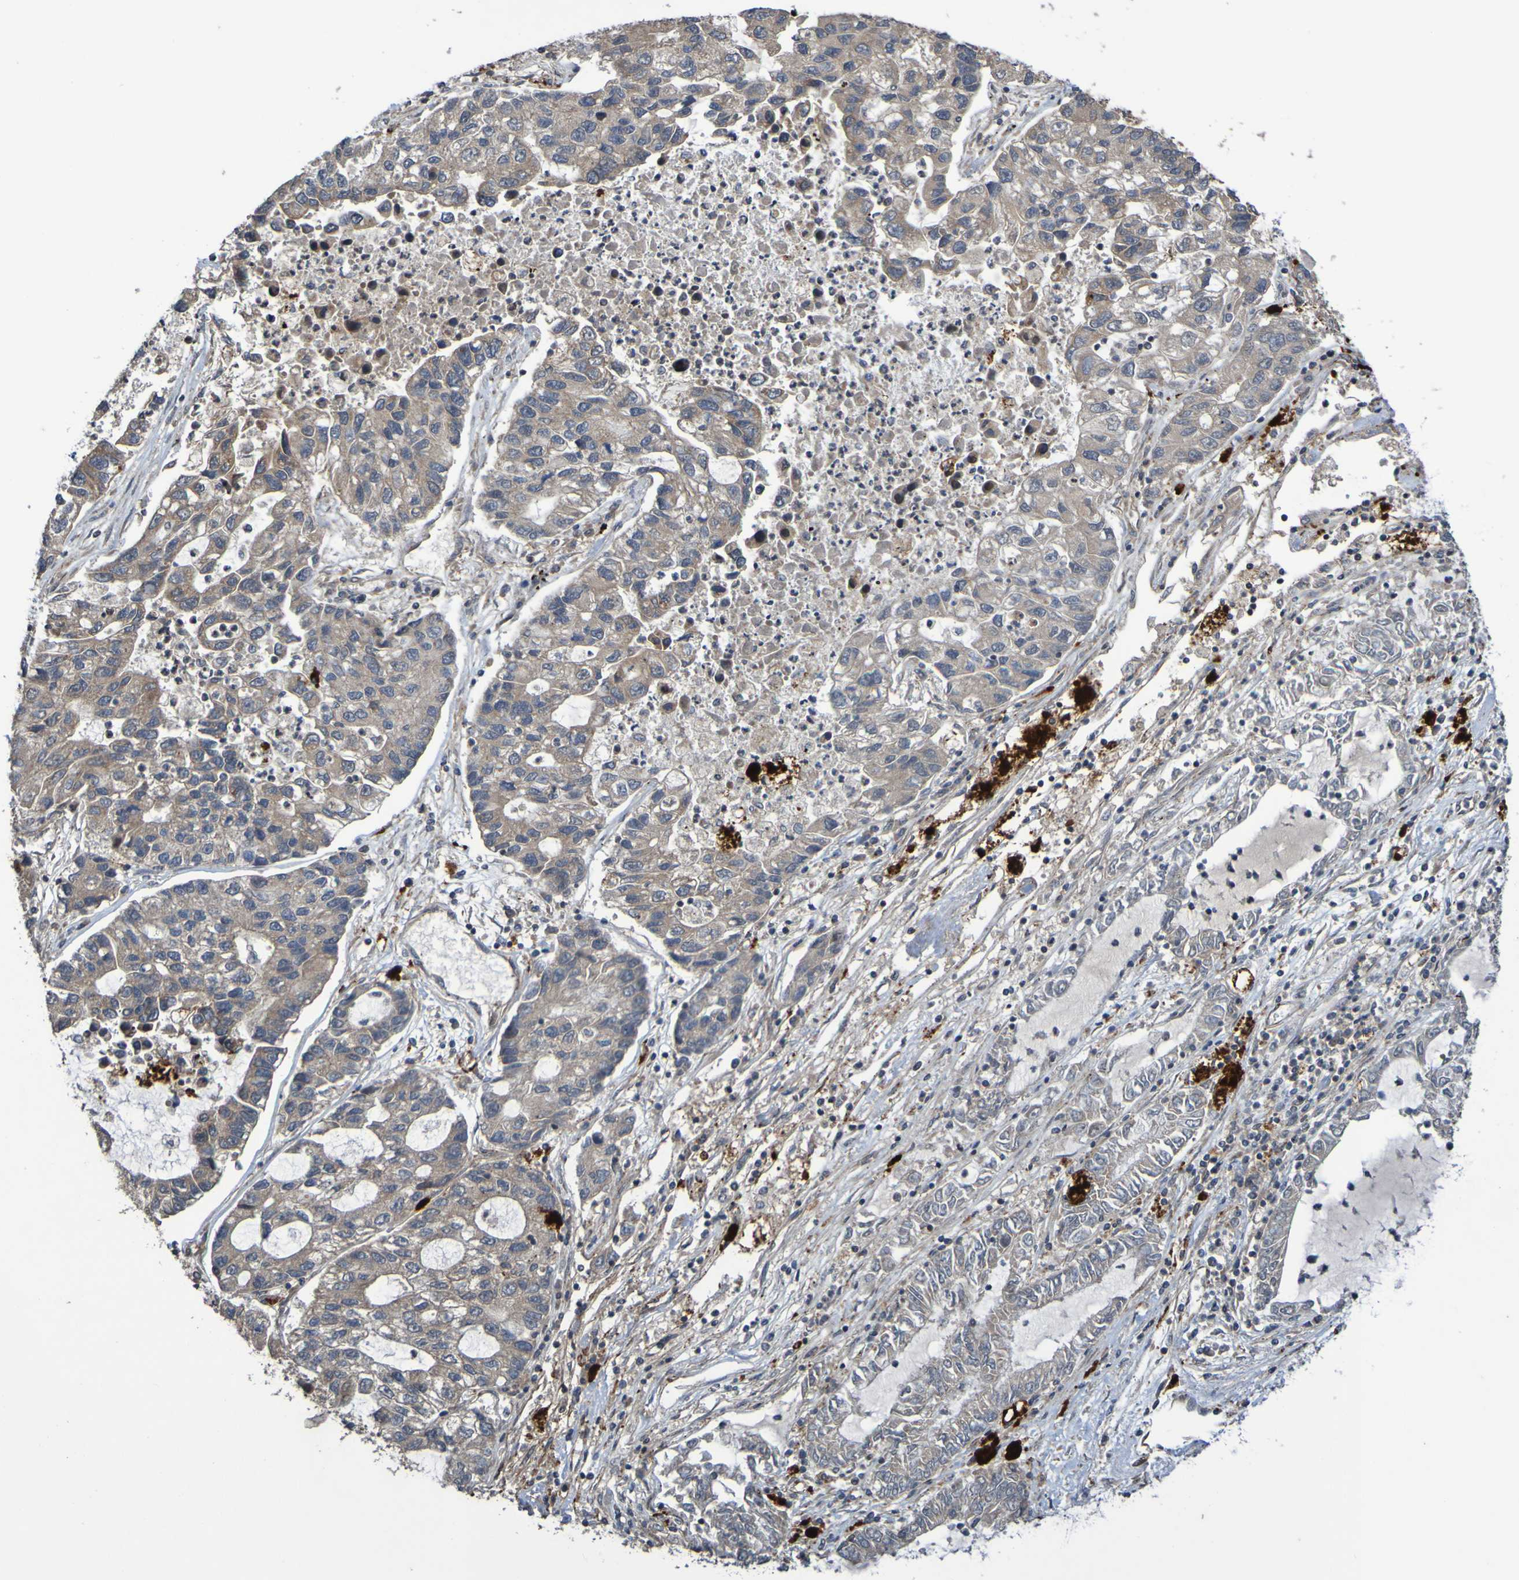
{"staining": {"intensity": "moderate", "quantity": ">75%", "location": "cytoplasmic/membranous"}, "tissue": "lung cancer", "cell_type": "Tumor cells", "image_type": "cancer", "snomed": [{"axis": "morphology", "description": "Adenocarcinoma, NOS"}, {"axis": "topography", "description": "Lung"}], "caption": "Human lung adenocarcinoma stained for a protein (brown) exhibits moderate cytoplasmic/membranous positive expression in about >75% of tumor cells.", "gene": "UCN", "patient": {"sex": "female", "age": 51}}